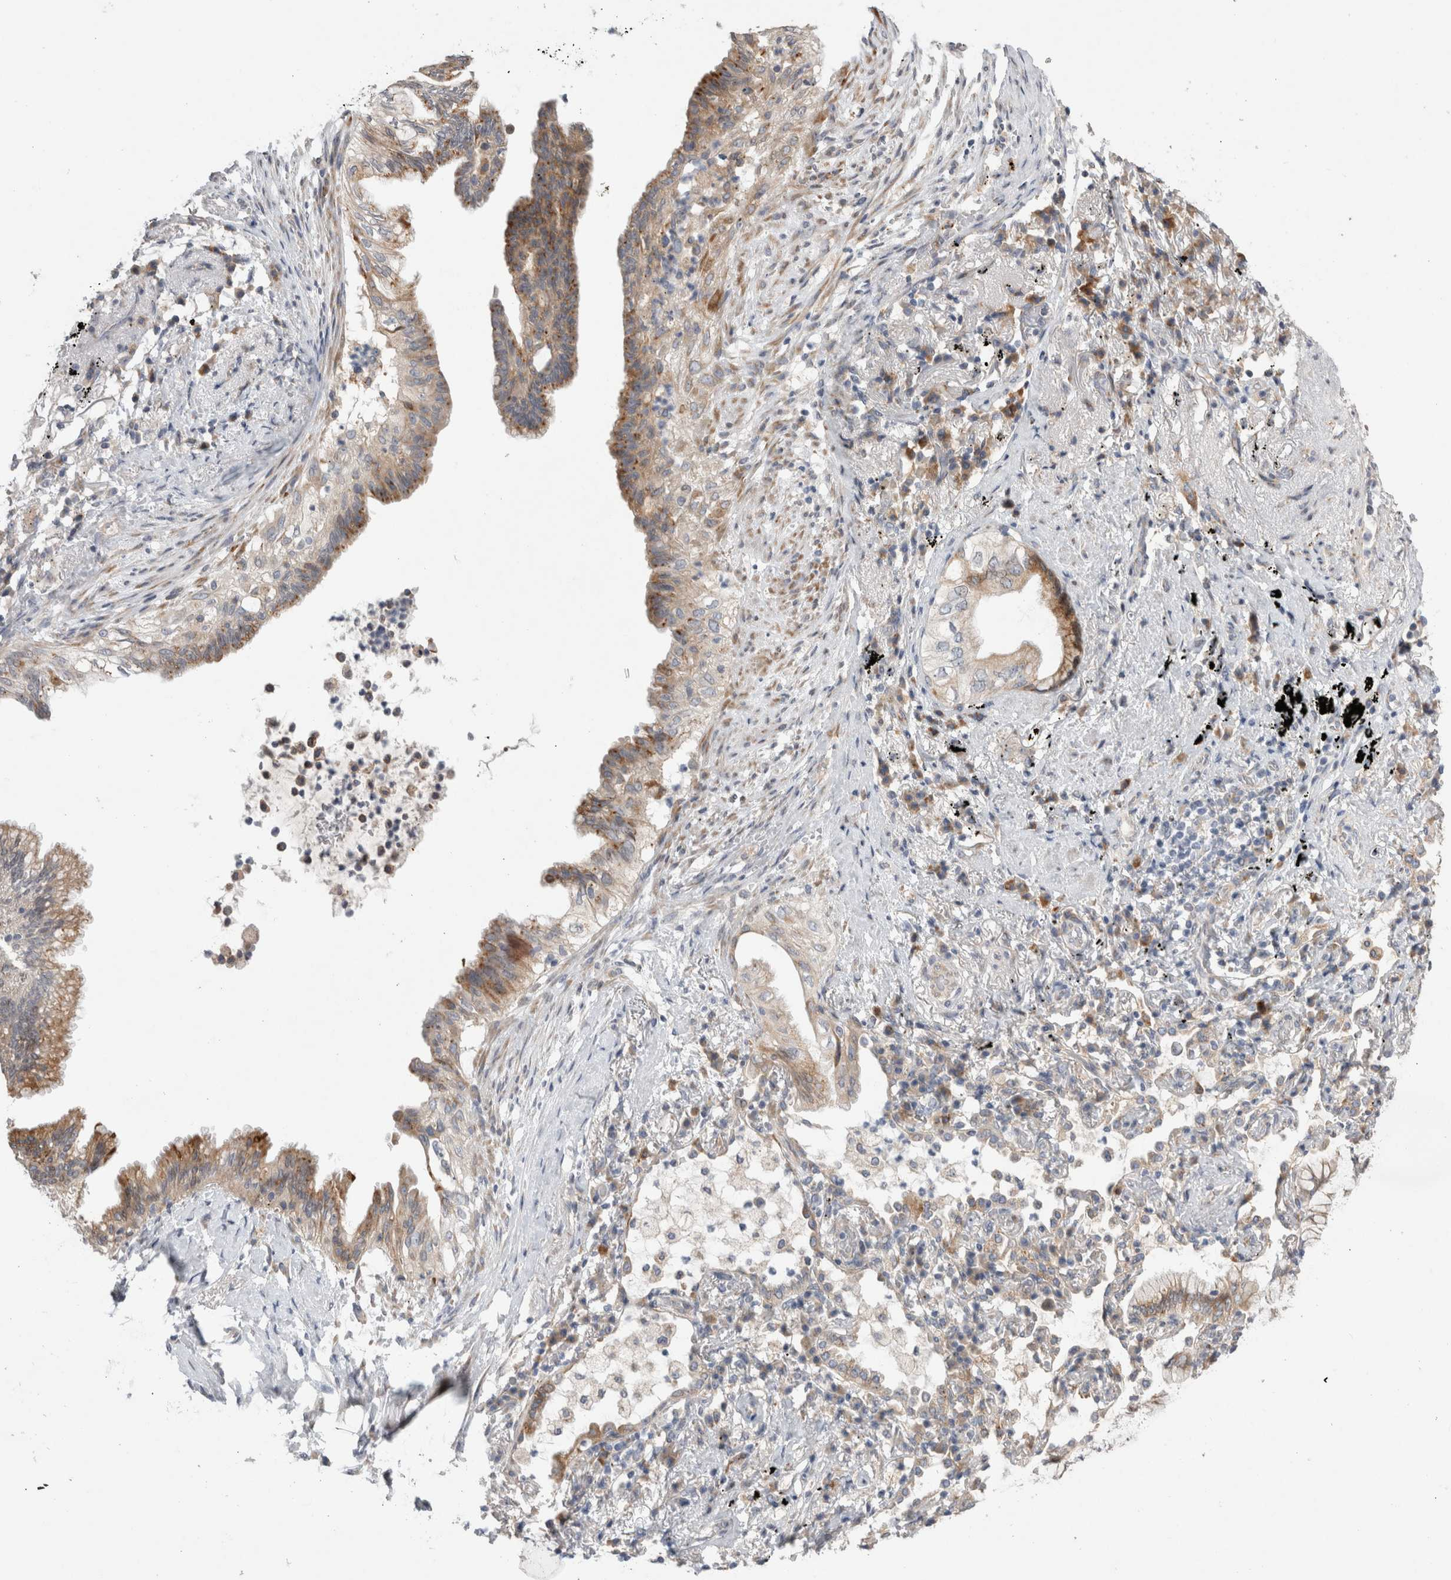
{"staining": {"intensity": "moderate", "quantity": "25%-75%", "location": "cytoplasmic/membranous"}, "tissue": "lung cancer", "cell_type": "Tumor cells", "image_type": "cancer", "snomed": [{"axis": "morphology", "description": "Adenocarcinoma, NOS"}, {"axis": "topography", "description": "Lung"}], "caption": "The immunohistochemical stain highlights moderate cytoplasmic/membranous expression in tumor cells of adenocarcinoma (lung) tissue.", "gene": "TRMT9B", "patient": {"sex": "female", "age": 70}}